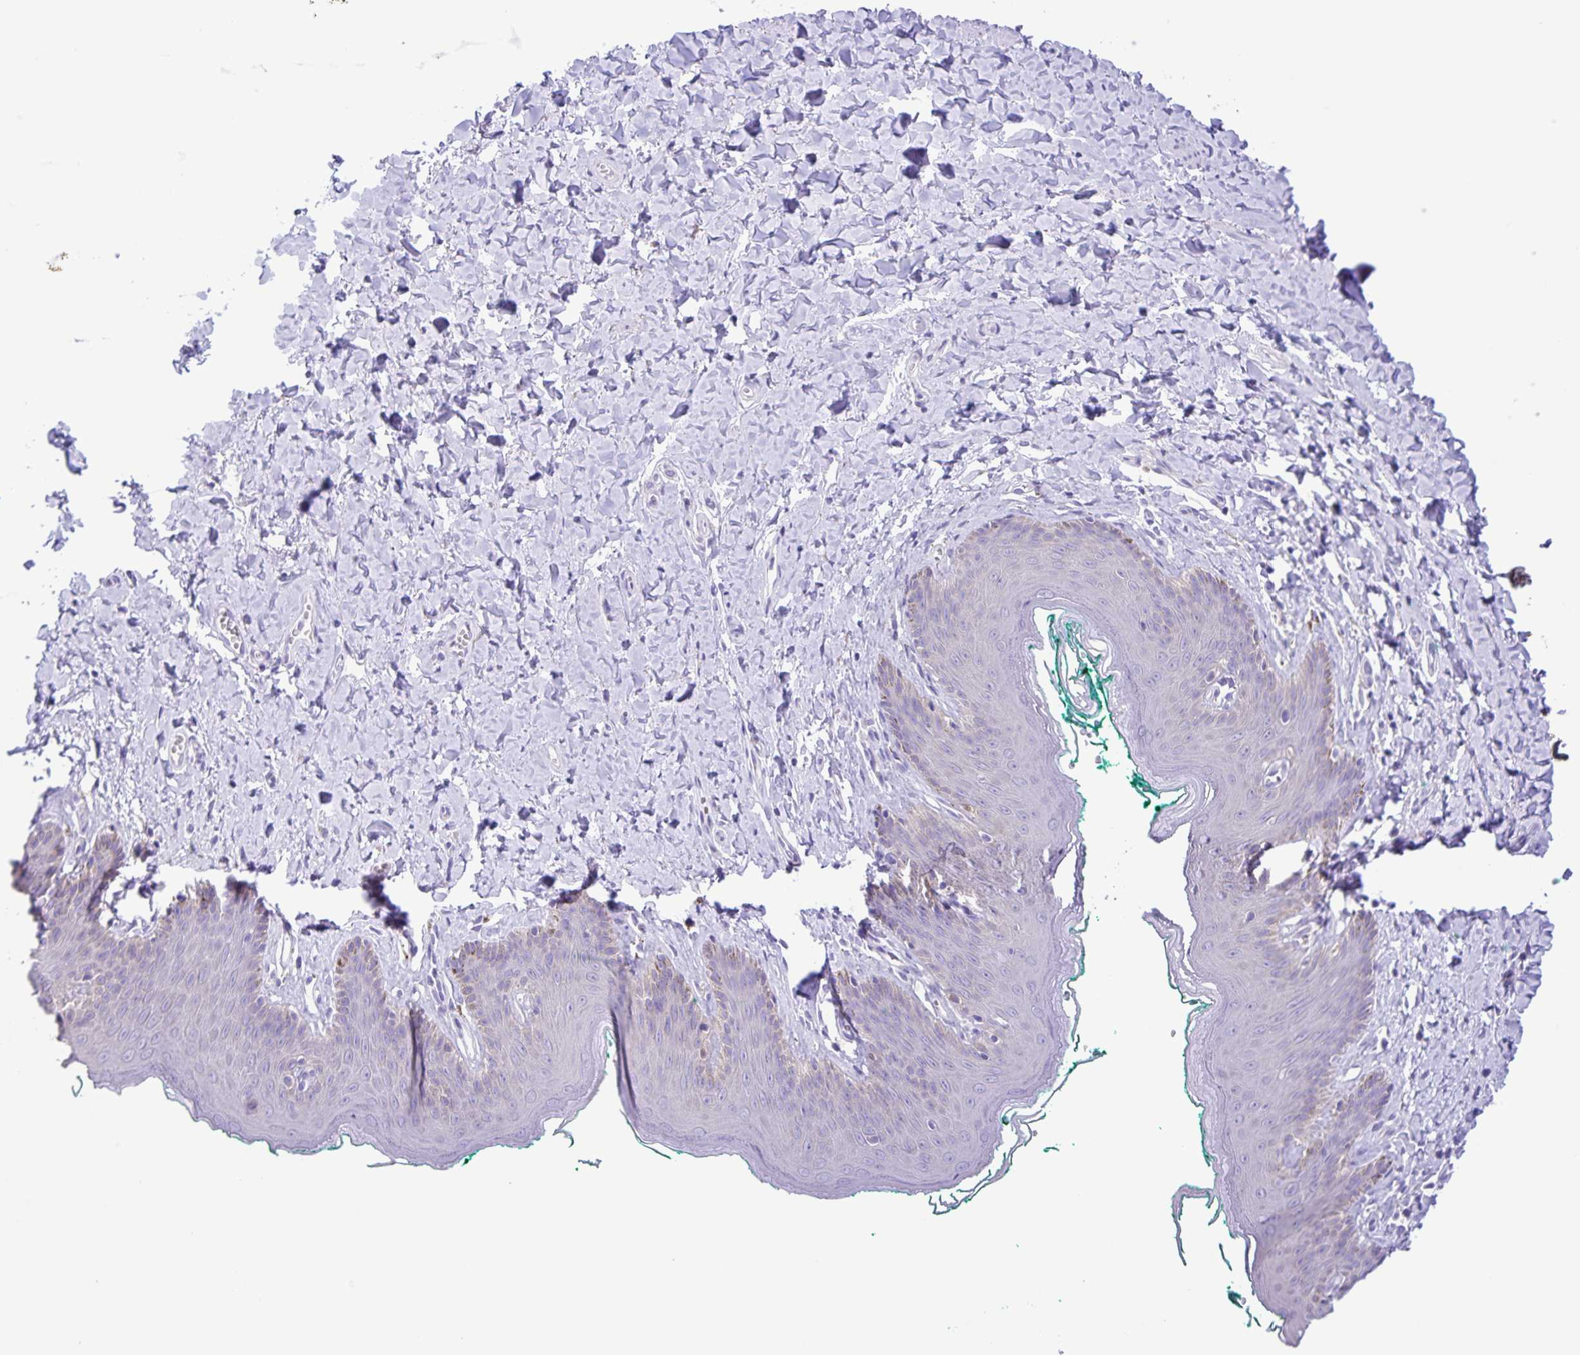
{"staining": {"intensity": "negative", "quantity": "none", "location": "none"}, "tissue": "skin", "cell_type": "Epidermal cells", "image_type": "normal", "snomed": [{"axis": "morphology", "description": "Normal tissue, NOS"}, {"axis": "topography", "description": "Vulva"}, {"axis": "topography", "description": "Peripheral nerve tissue"}], "caption": "Micrograph shows no protein expression in epidermal cells of unremarkable skin.", "gene": "CAPSL", "patient": {"sex": "female", "age": 66}}